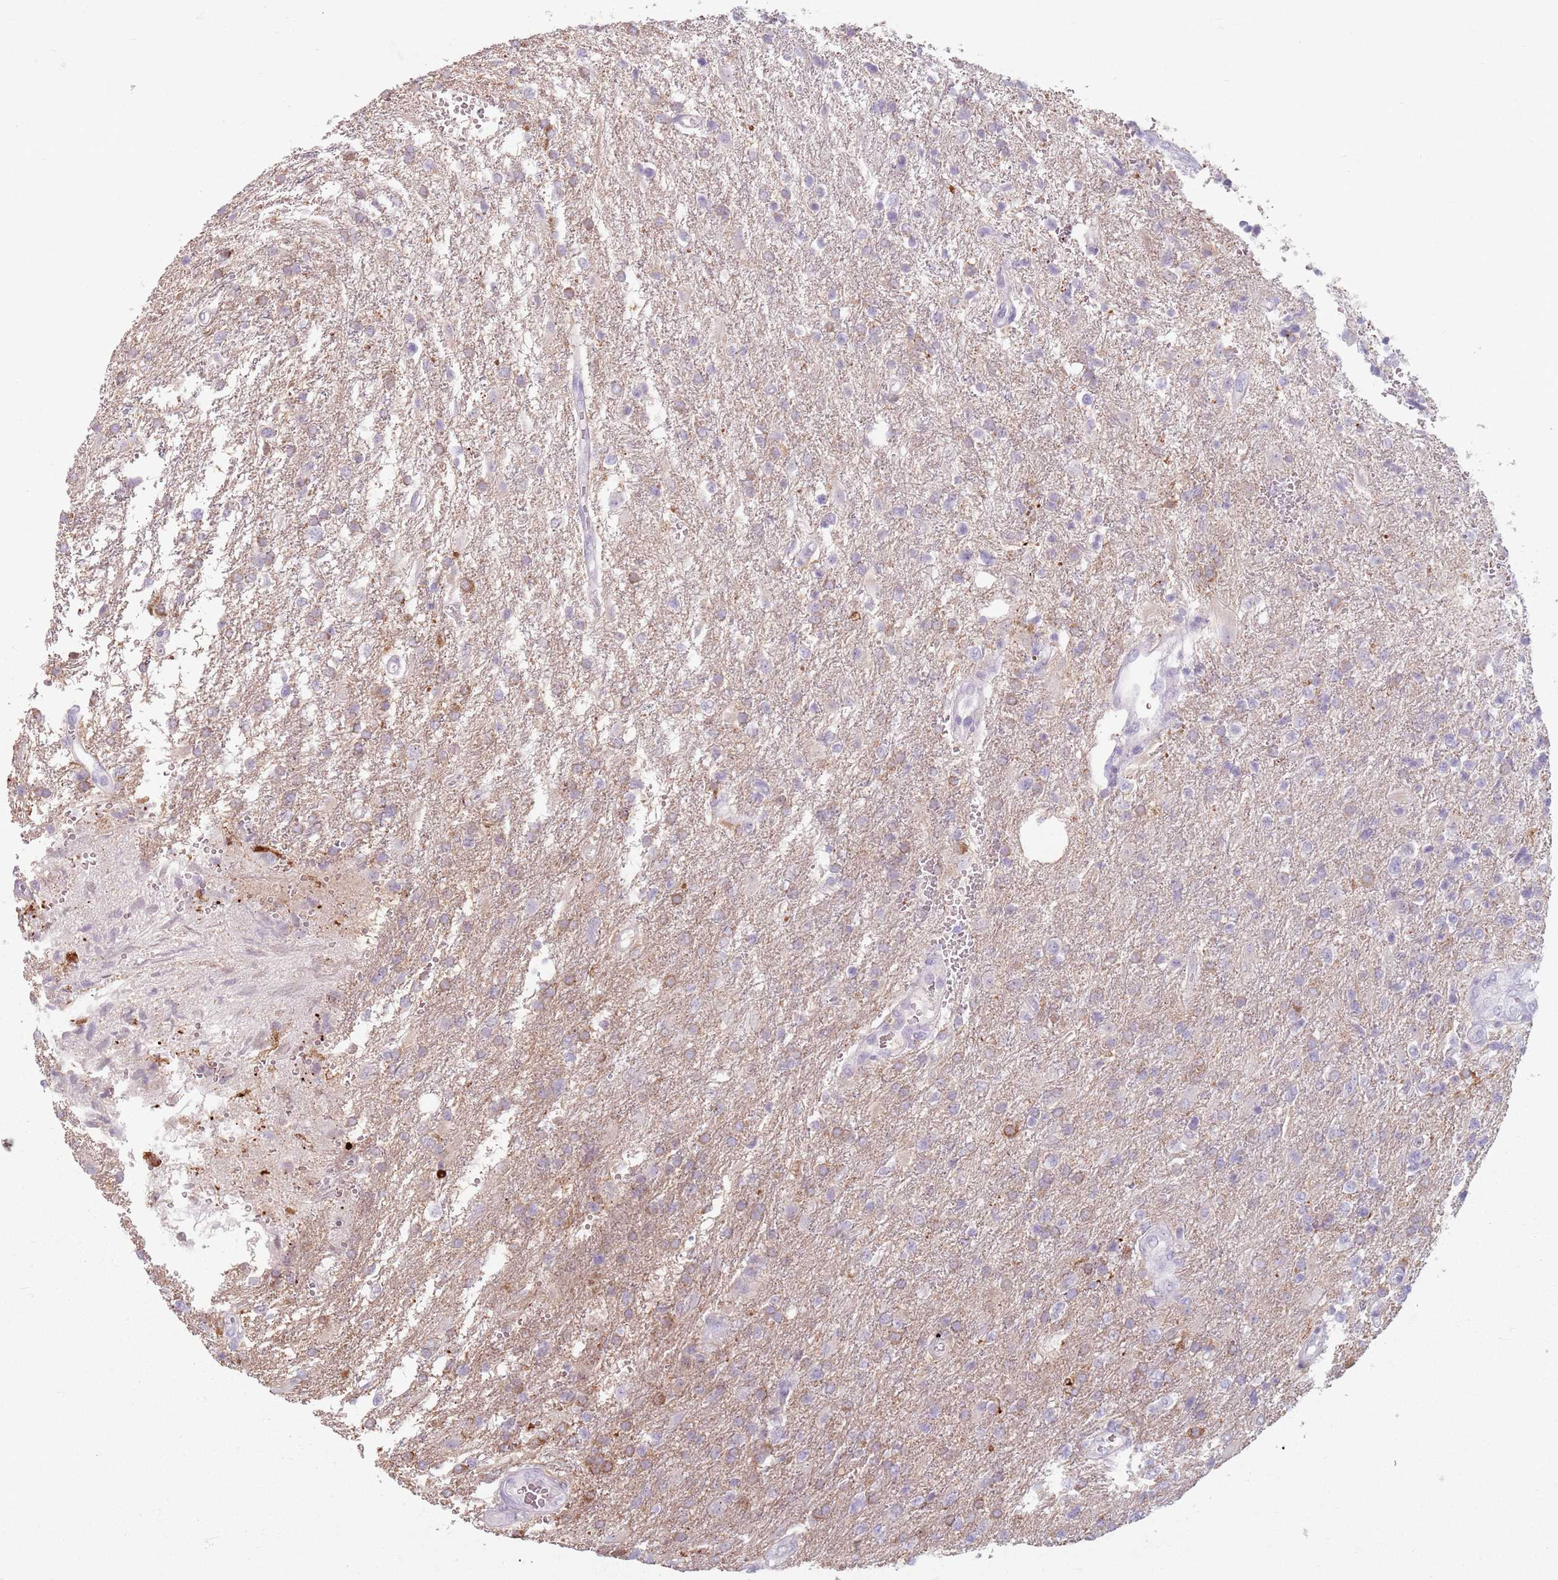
{"staining": {"intensity": "negative", "quantity": "none", "location": "none"}, "tissue": "glioma", "cell_type": "Tumor cells", "image_type": "cancer", "snomed": [{"axis": "morphology", "description": "Glioma, malignant, High grade"}, {"axis": "topography", "description": "Brain"}], "caption": "The histopathology image reveals no significant staining in tumor cells of malignant glioma (high-grade).", "gene": "GDPGP1", "patient": {"sex": "male", "age": 56}}